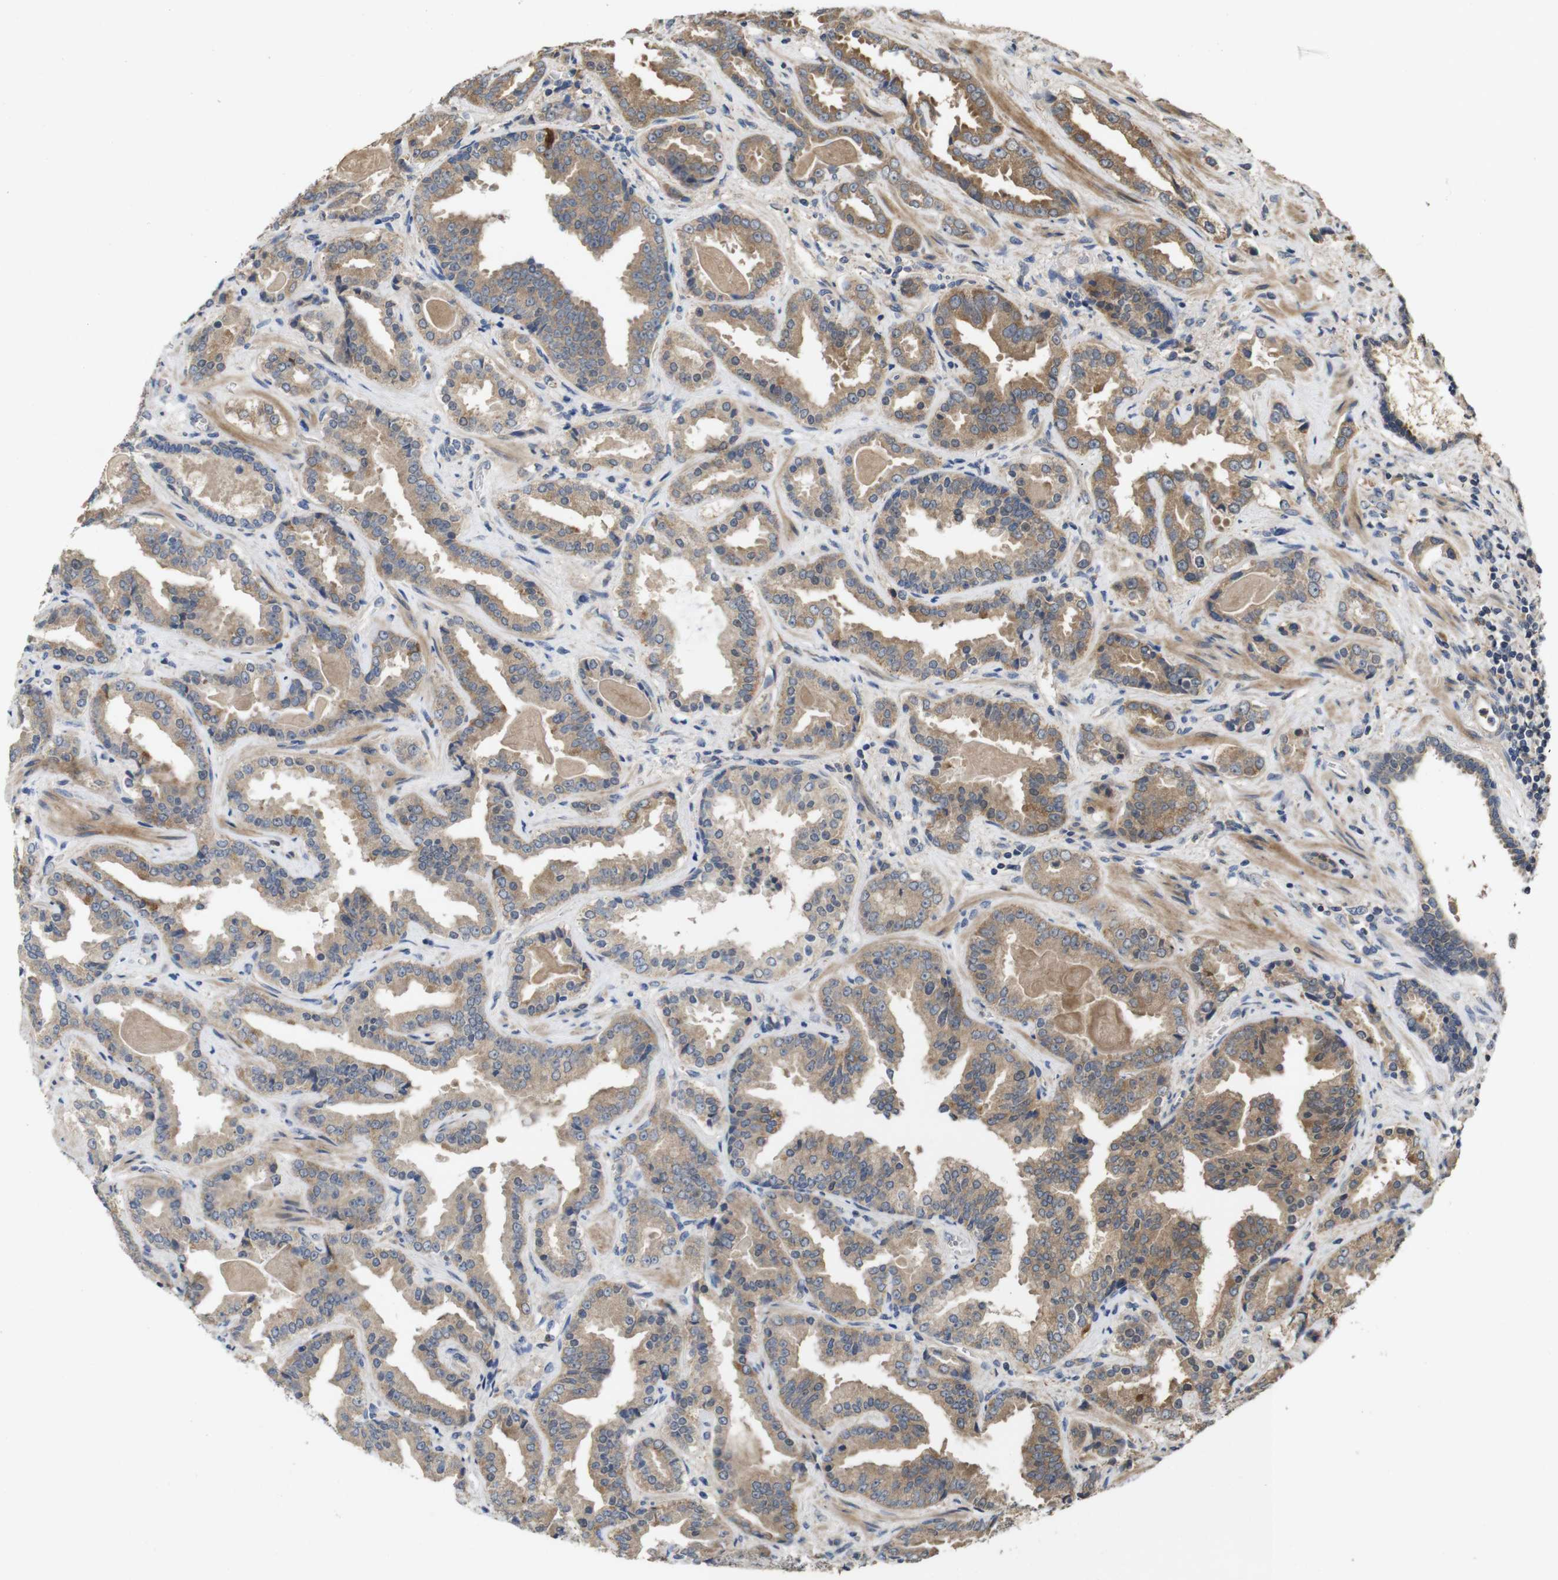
{"staining": {"intensity": "moderate", "quantity": ">75%", "location": "cytoplasmic/membranous"}, "tissue": "prostate cancer", "cell_type": "Tumor cells", "image_type": "cancer", "snomed": [{"axis": "morphology", "description": "Adenocarcinoma, Low grade"}, {"axis": "topography", "description": "Prostate"}], "caption": "Protein positivity by IHC exhibits moderate cytoplasmic/membranous positivity in about >75% of tumor cells in adenocarcinoma (low-grade) (prostate).", "gene": "PCDHB10", "patient": {"sex": "male", "age": 60}}